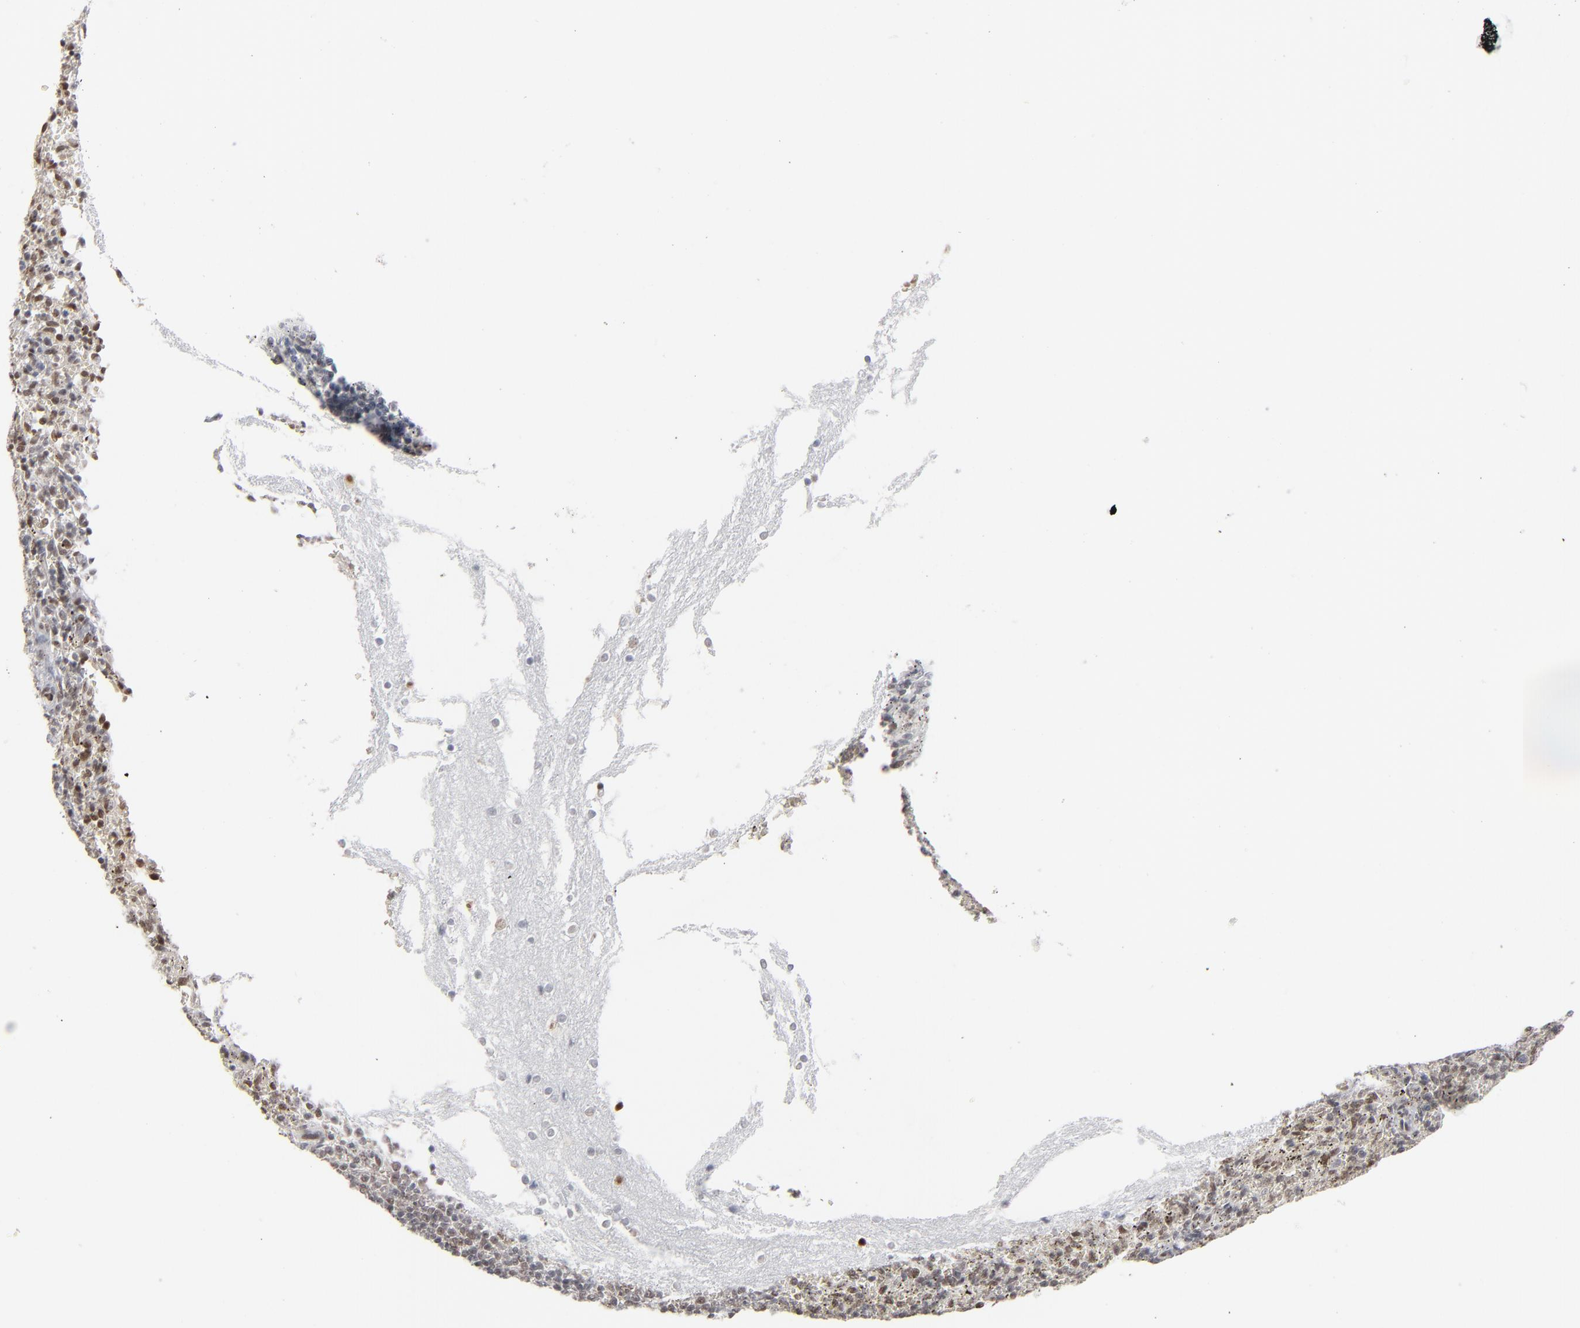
{"staining": {"intensity": "negative", "quantity": "none", "location": "none"}, "tissue": "spleen", "cell_type": "Cells in red pulp", "image_type": "normal", "snomed": [{"axis": "morphology", "description": "Normal tissue, NOS"}, {"axis": "topography", "description": "Spleen"}], "caption": "The histopathology image demonstrates no staining of cells in red pulp in benign spleen.", "gene": "IRF9", "patient": {"sex": "female", "age": 10}}